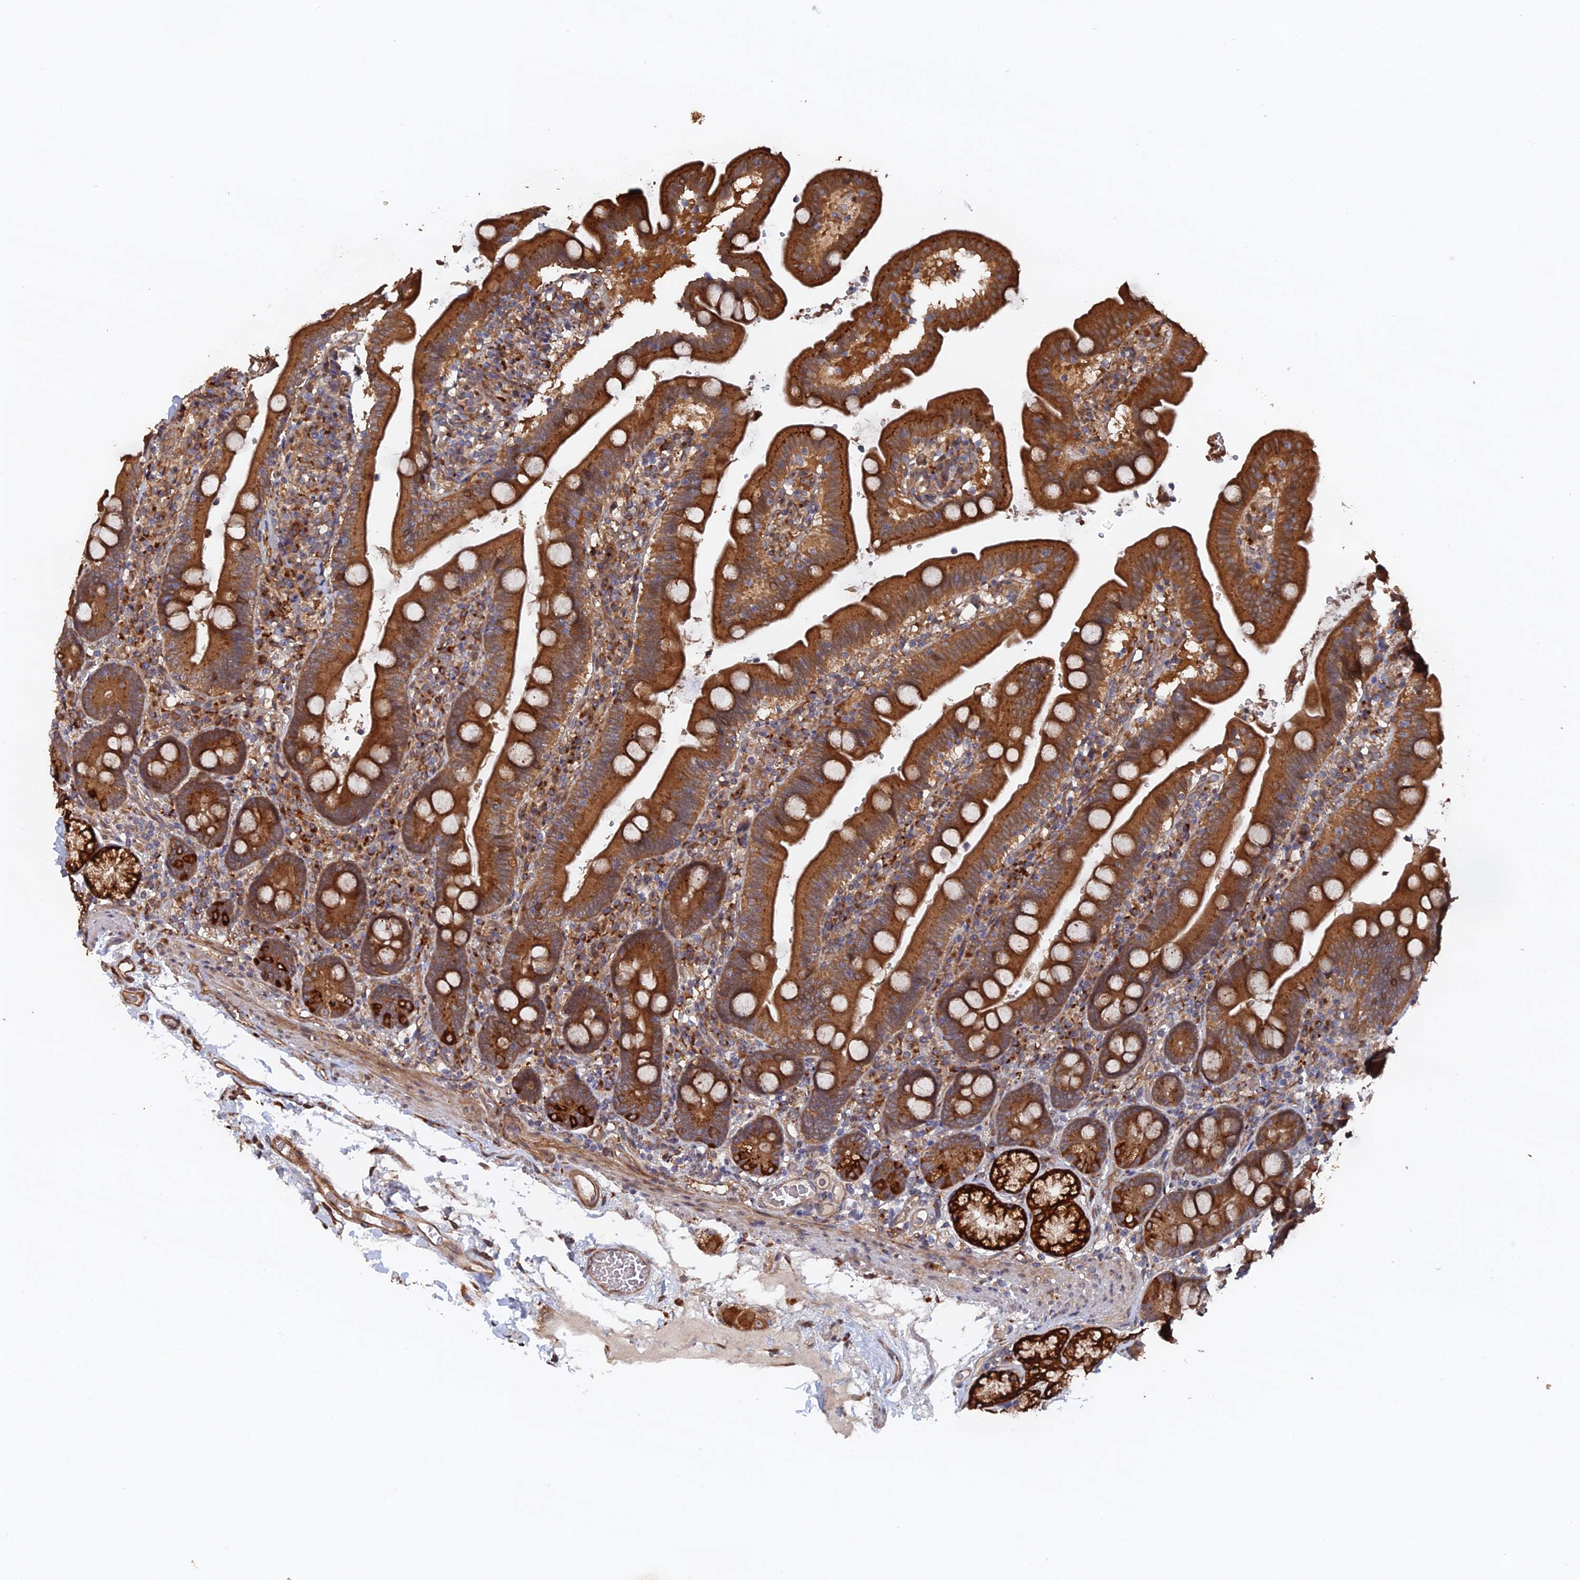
{"staining": {"intensity": "strong", "quantity": ">75%", "location": "cytoplasmic/membranous"}, "tissue": "duodenum", "cell_type": "Glandular cells", "image_type": "normal", "snomed": [{"axis": "morphology", "description": "Normal tissue, NOS"}, {"axis": "topography", "description": "Duodenum"}], "caption": "A micrograph of duodenum stained for a protein reveals strong cytoplasmic/membranous brown staining in glandular cells.", "gene": "VPS37C", "patient": {"sex": "female", "age": 67}}